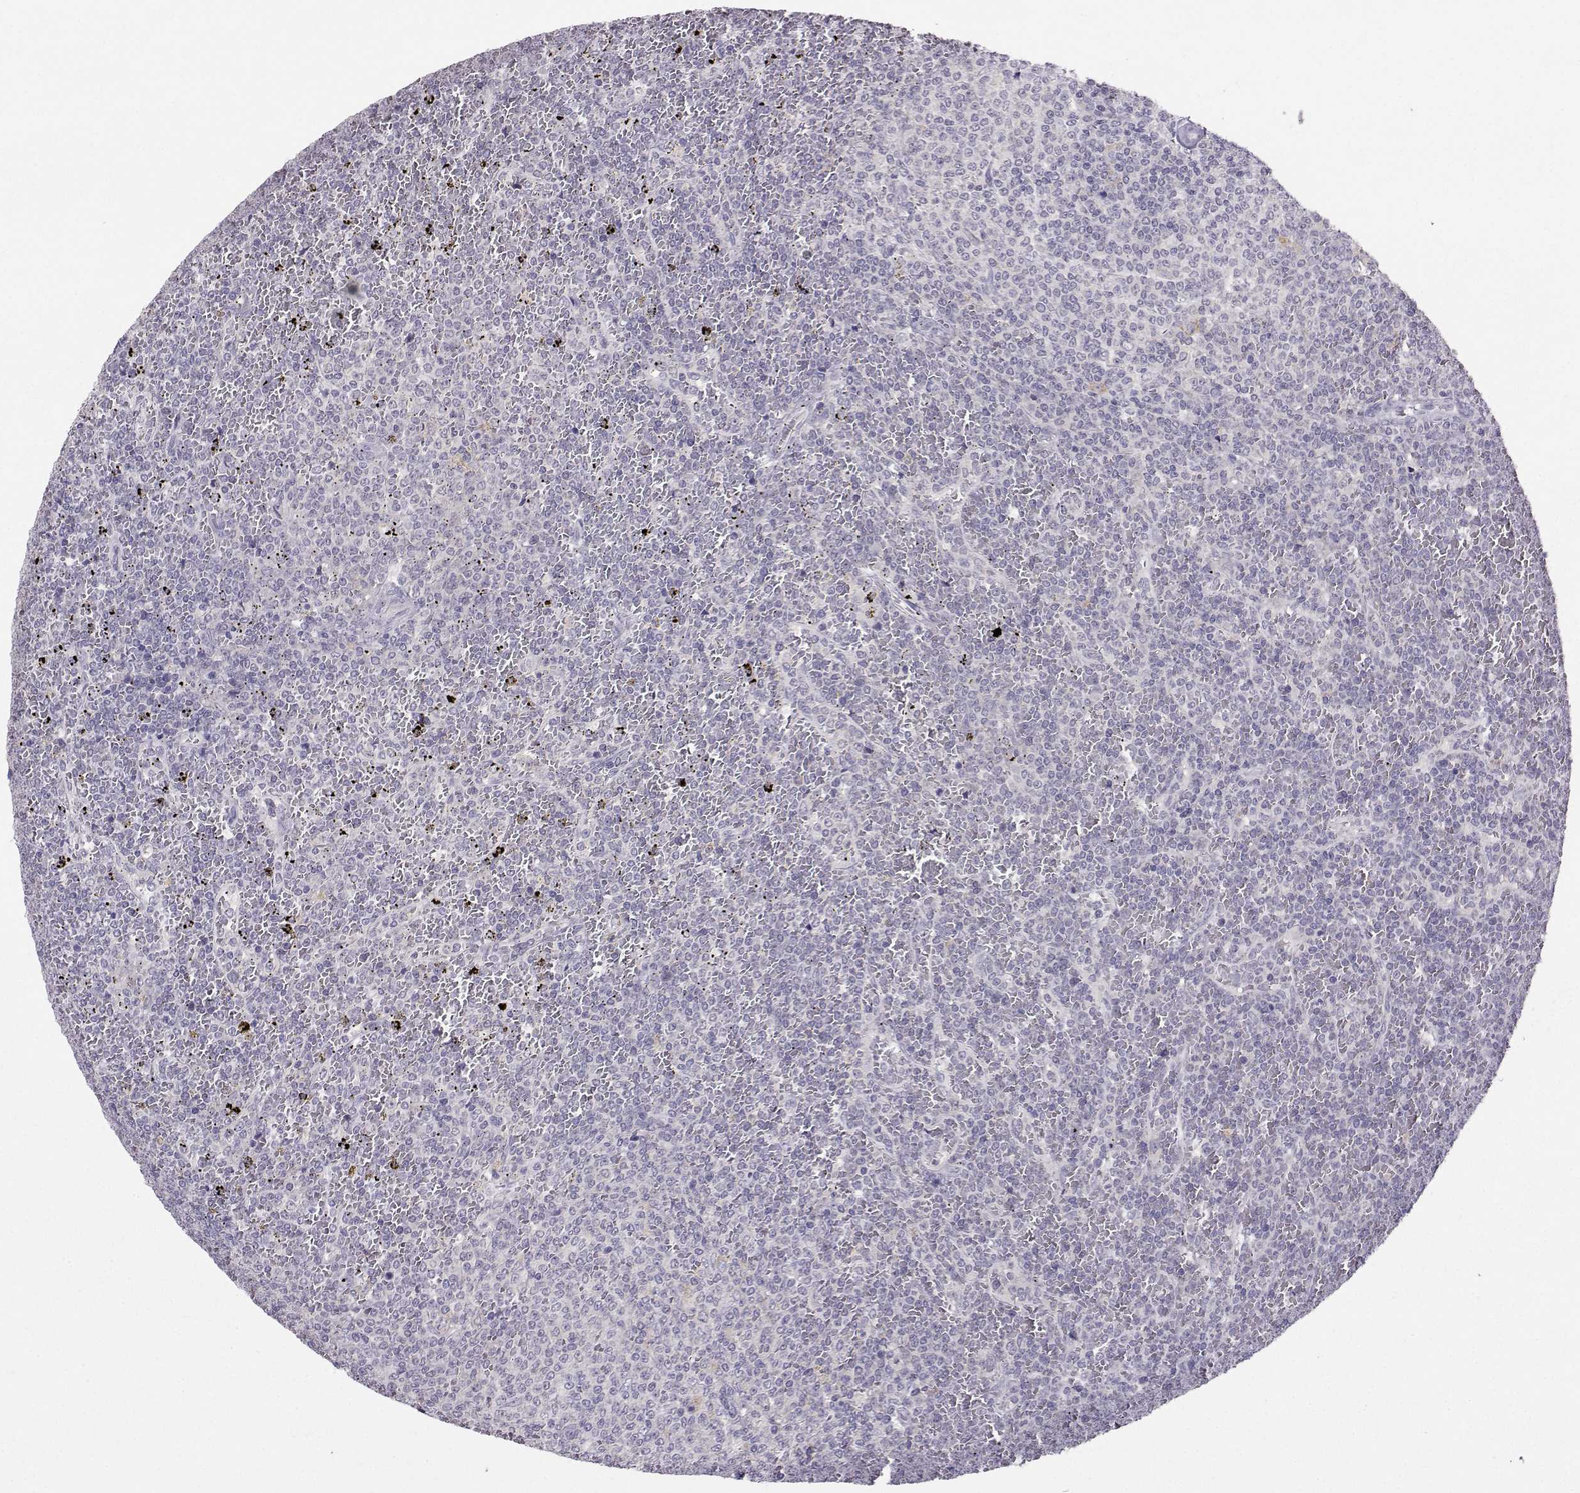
{"staining": {"intensity": "negative", "quantity": "none", "location": "none"}, "tissue": "lymphoma", "cell_type": "Tumor cells", "image_type": "cancer", "snomed": [{"axis": "morphology", "description": "Malignant lymphoma, non-Hodgkin's type, Low grade"}, {"axis": "topography", "description": "Spleen"}], "caption": "The immunohistochemistry (IHC) photomicrograph has no significant positivity in tumor cells of low-grade malignant lymphoma, non-Hodgkin's type tissue.", "gene": "DDX20", "patient": {"sex": "female", "age": 77}}